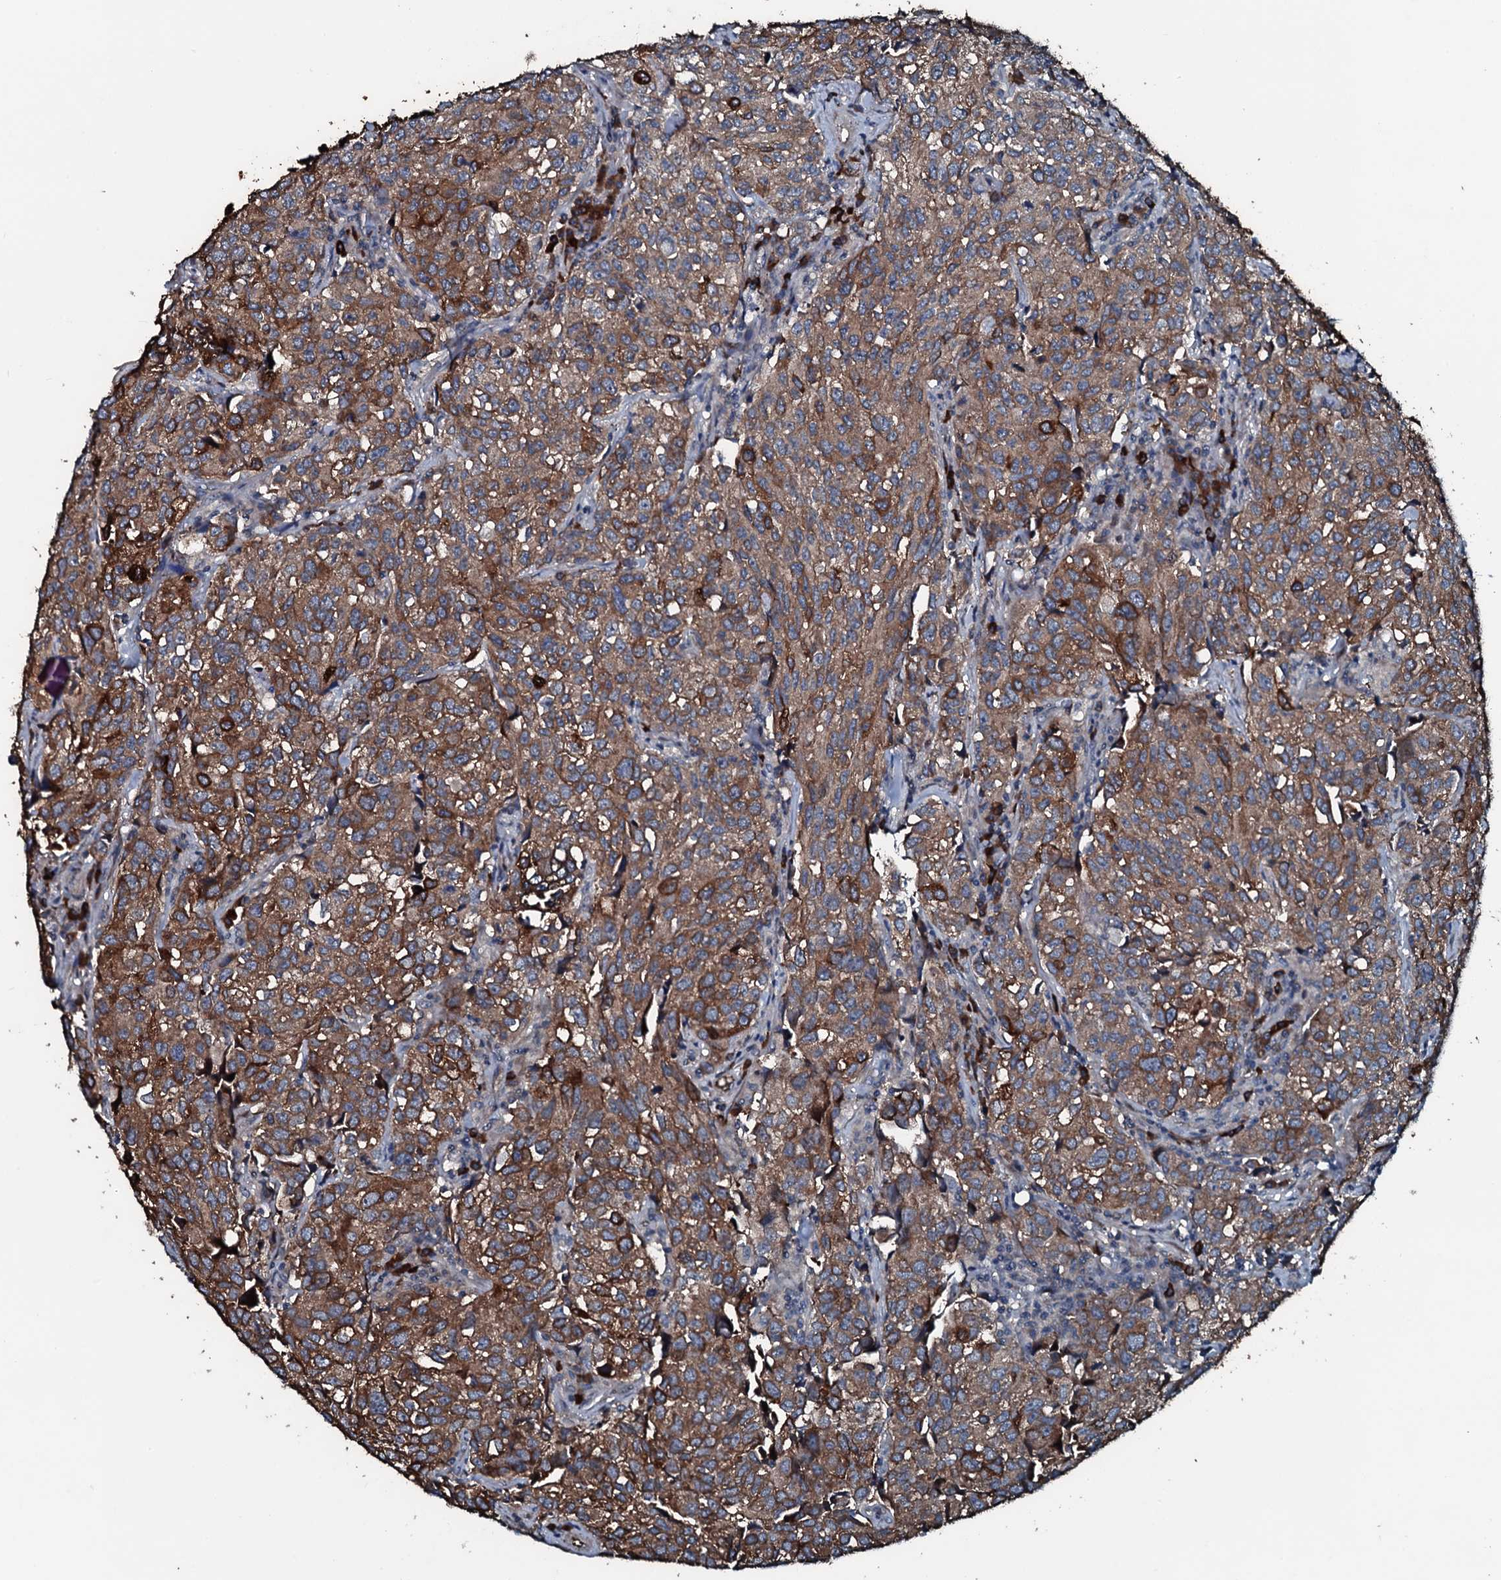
{"staining": {"intensity": "moderate", "quantity": ">75%", "location": "cytoplasmic/membranous"}, "tissue": "urothelial cancer", "cell_type": "Tumor cells", "image_type": "cancer", "snomed": [{"axis": "morphology", "description": "Urothelial carcinoma, High grade"}, {"axis": "topography", "description": "Urinary bladder"}], "caption": "The histopathology image displays immunohistochemical staining of urothelial carcinoma (high-grade). There is moderate cytoplasmic/membranous staining is appreciated in approximately >75% of tumor cells.", "gene": "AARS1", "patient": {"sex": "female", "age": 75}}